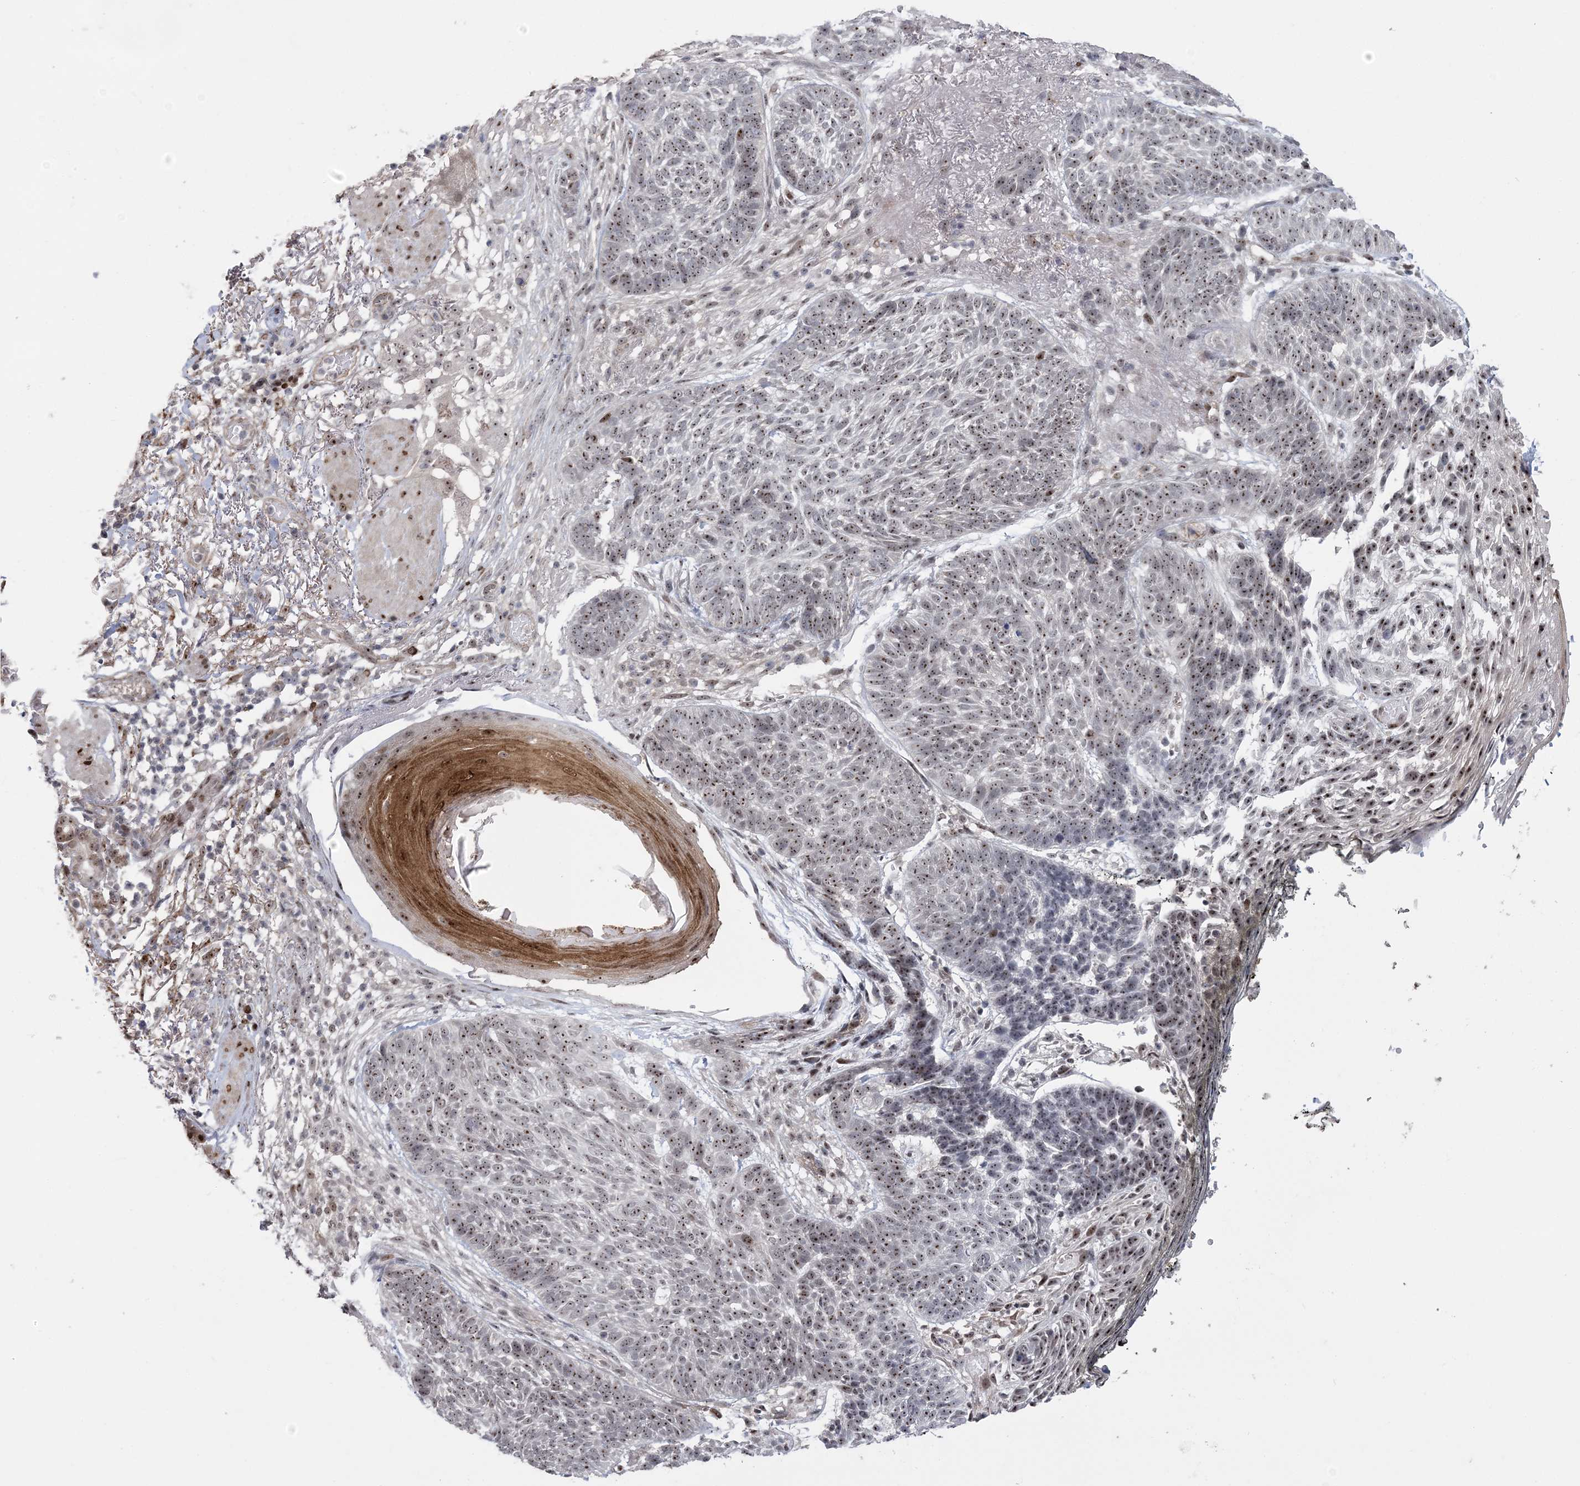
{"staining": {"intensity": "moderate", "quantity": ">75%", "location": "nuclear"}, "tissue": "skin cancer", "cell_type": "Tumor cells", "image_type": "cancer", "snomed": [{"axis": "morphology", "description": "Normal tissue, NOS"}, {"axis": "morphology", "description": "Basal cell carcinoma"}, {"axis": "topography", "description": "Skin"}], "caption": "Brown immunohistochemical staining in human skin cancer (basal cell carcinoma) demonstrates moderate nuclear positivity in approximately >75% of tumor cells.", "gene": "HOMEZ", "patient": {"sex": "male", "age": 64}}